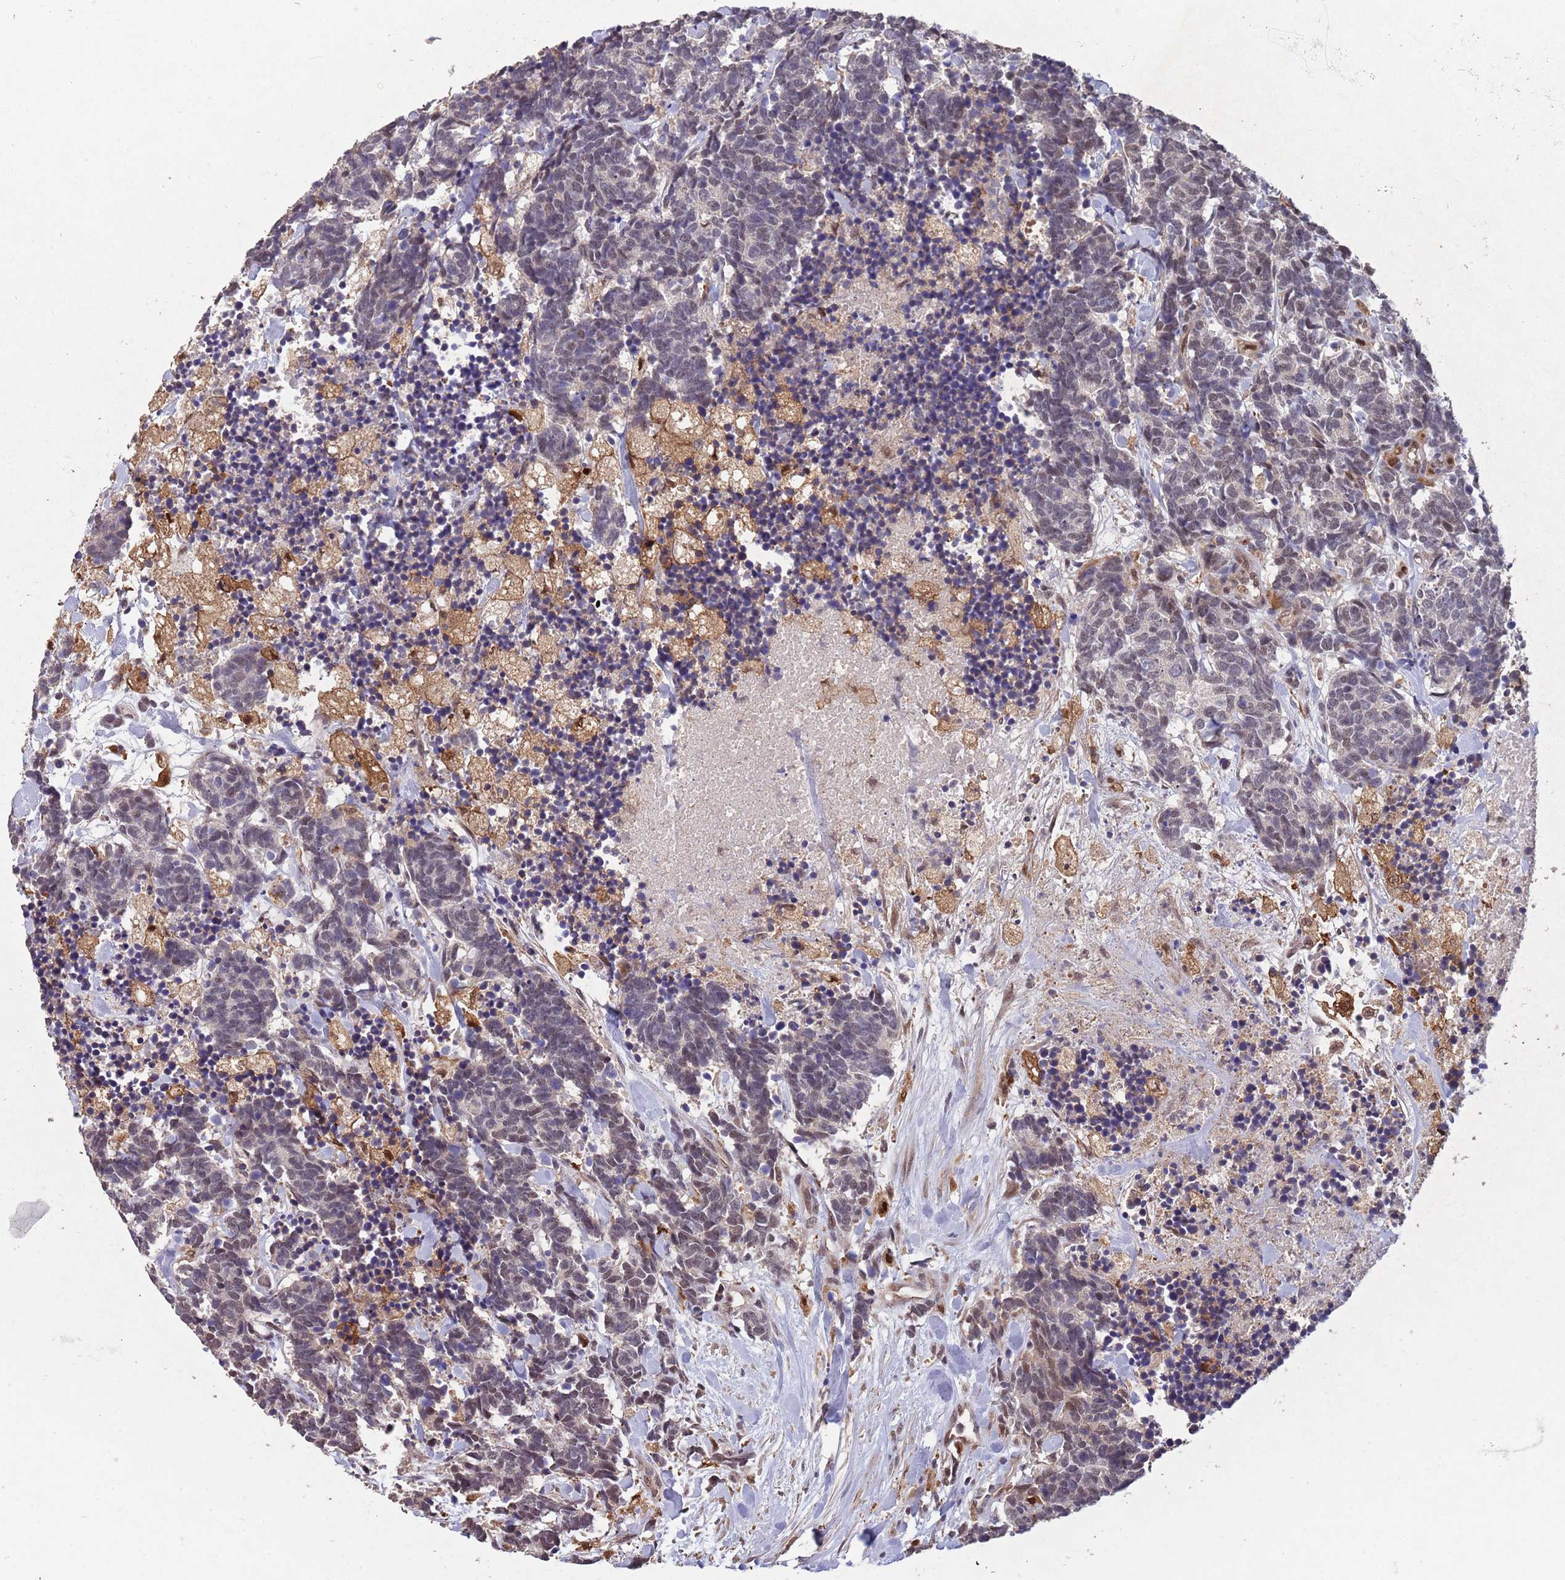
{"staining": {"intensity": "weak", "quantity": "<25%", "location": "nuclear"}, "tissue": "carcinoid", "cell_type": "Tumor cells", "image_type": "cancer", "snomed": [{"axis": "morphology", "description": "Carcinoma, NOS"}, {"axis": "morphology", "description": "Carcinoid, malignant, NOS"}, {"axis": "topography", "description": "Prostate"}], "caption": "Immunohistochemical staining of human carcinoid reveals no significant staining in tumor cells. The staining was performed using DAB (3,3'-diaminobenzidine) to visualize the protein expression in brown, while the nuclei were stained in blue with hematoxylin (Magnification: 20x).", "gene": "ZNF639", "patient": {"sex": "male", "age": 57}}